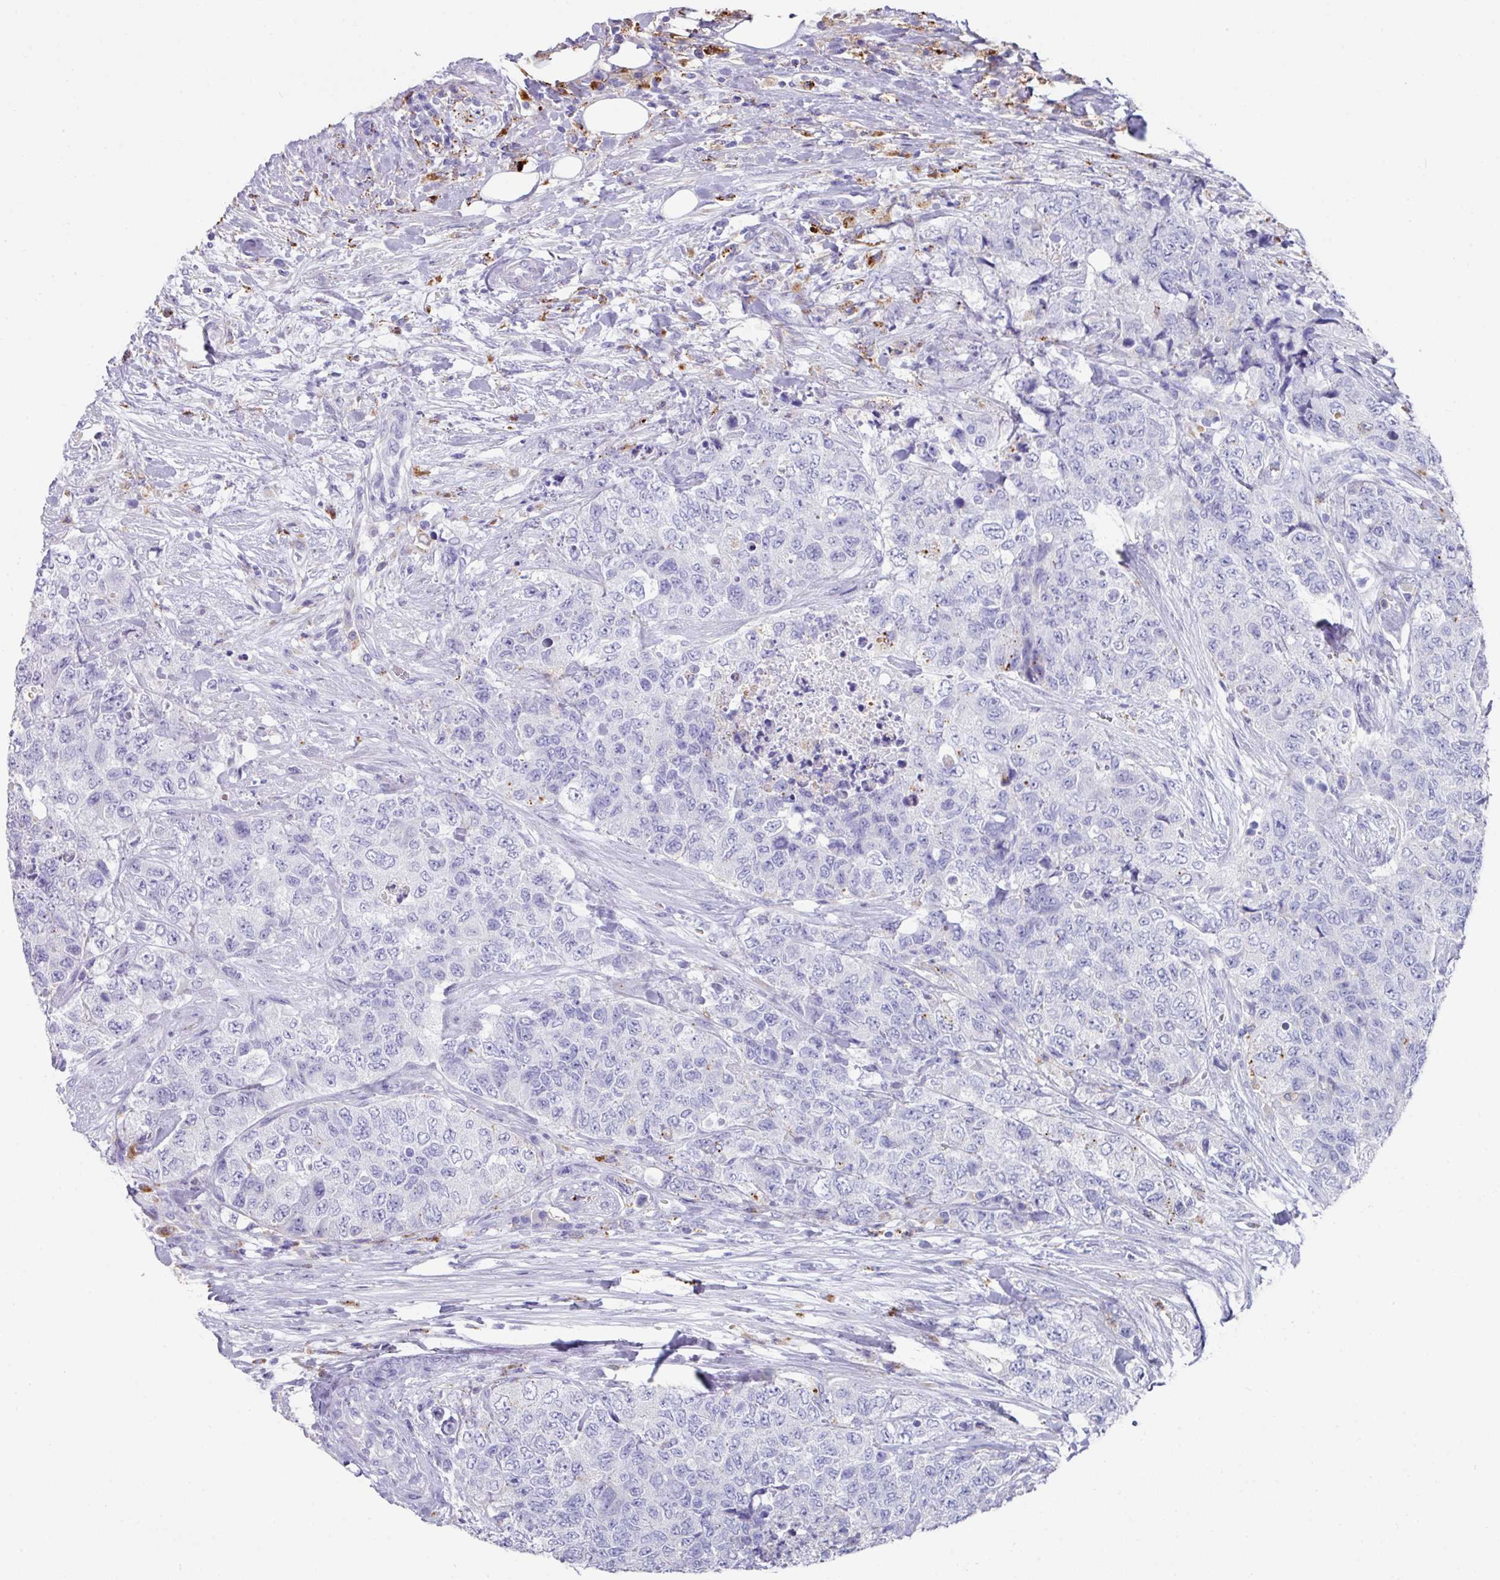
{"staining": {"intensity": "negative", "quantity": "none", "location": "none"}, "tissue": "urothelial cancer", "cell_type": "Tumor cells", "image_type": "cancer", "snomed": [{"axis": "morphology", "description": "Urothelial carcinoma, High grade"}, {"axis": "topography", "description": "Urinary bladder"}], "caption": "This is a photomicrograph of immunohistochemistry staining of urothelial cancer, which shows no expression in tumor cells. Nuclei are stained in blue.", "gene": "CPVL", "patient": {"sex": "female", "age": 78}}